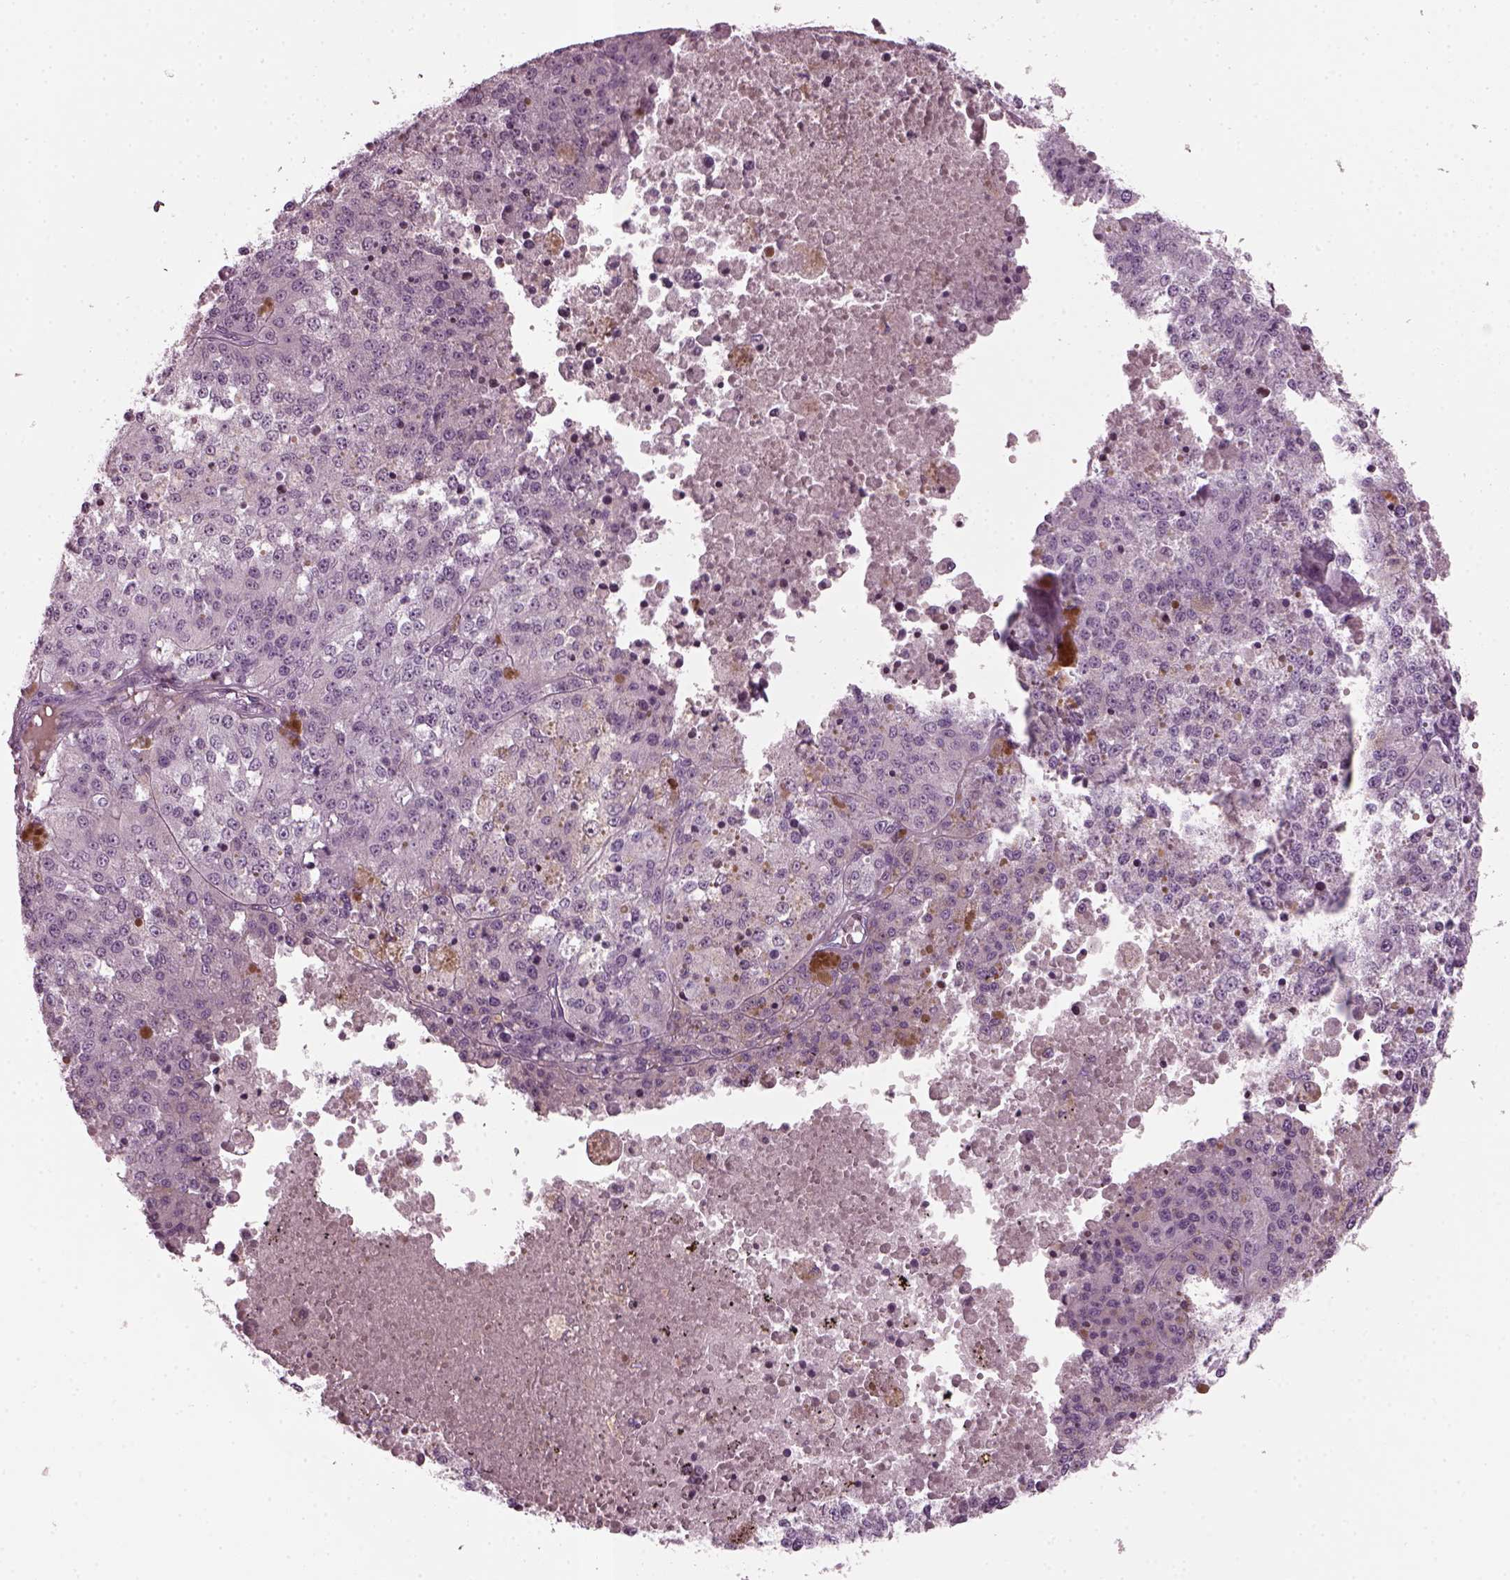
{"staining": {"intensity": "negative", "quantity": "none", "location": "none"}, "tissue": "melanoma", "cell_type": "Tumor cells", "image_type": "cancer", "snomed": [{"axis": "morphology", "description": "Malignant melanoma, Metastatic site"}, {"axis": "topography", "description": "Lymph node"}], "caption": "Melanoma was stained to show a protein in brown. There is no significant staining in tumor cells. (DAB (3,3'-diaminobenzidine) immunohistochemistry (IHC), high magnification).", "gene": "DPYSL5", "patient": {"sex": "female", "age": 64}}